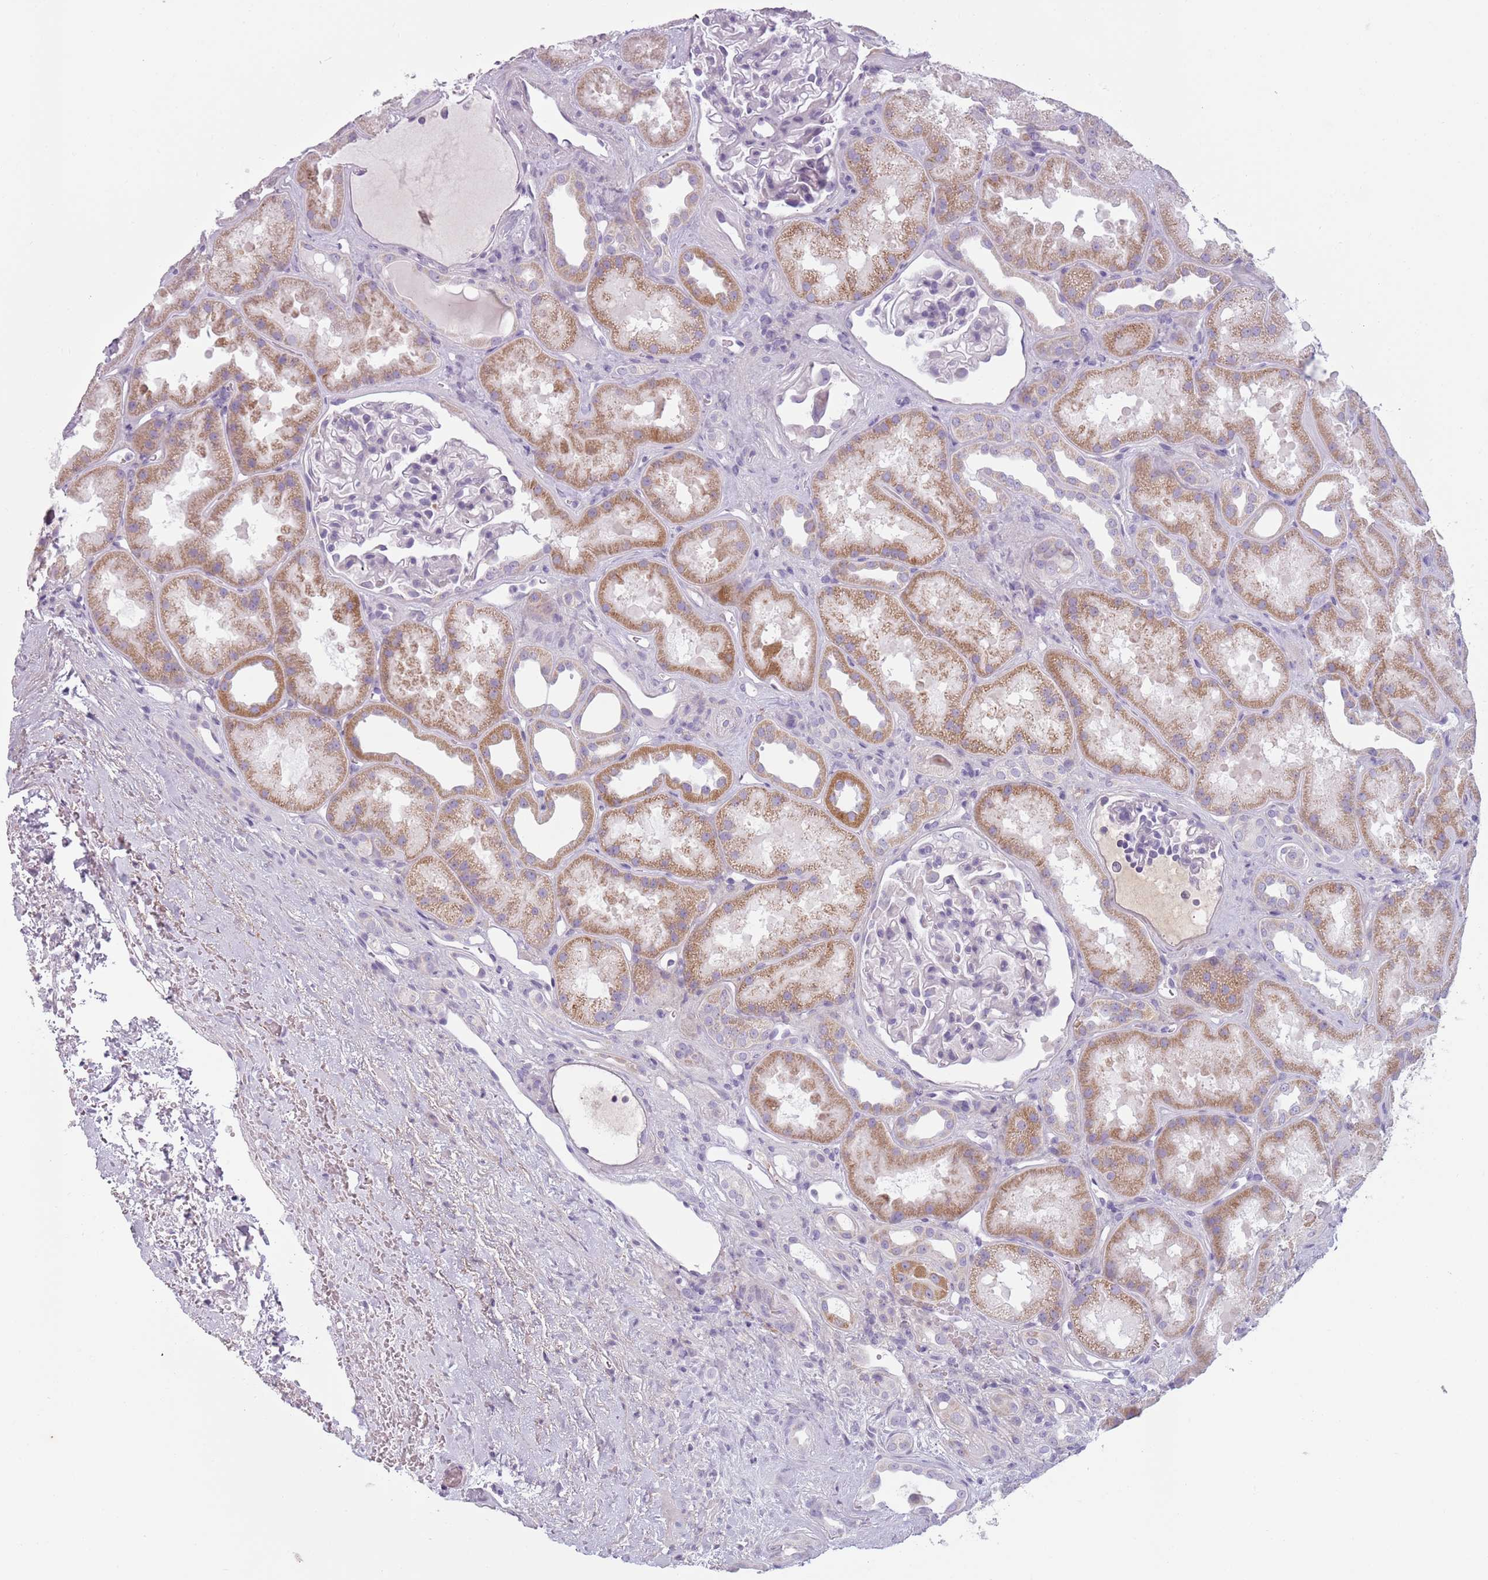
{"staining": {"intensity": "negative", "quantity": "none", "location": "none"}, "tissue": "kidney", "cell_type": "Cells in glomeruli", "image_type": "normal", "snomed": [{"axis": "morphology", "description": "Normal tissue, NOS"}, {"axis": "topography", "description": "Kidney"}], "caption": "An IHC image of unremarkable kidney is shown. There is no staining in cells in glomeruli of kidney.", "gene": "MEGF8", "patient": {"sex": "male", "age": 61}}